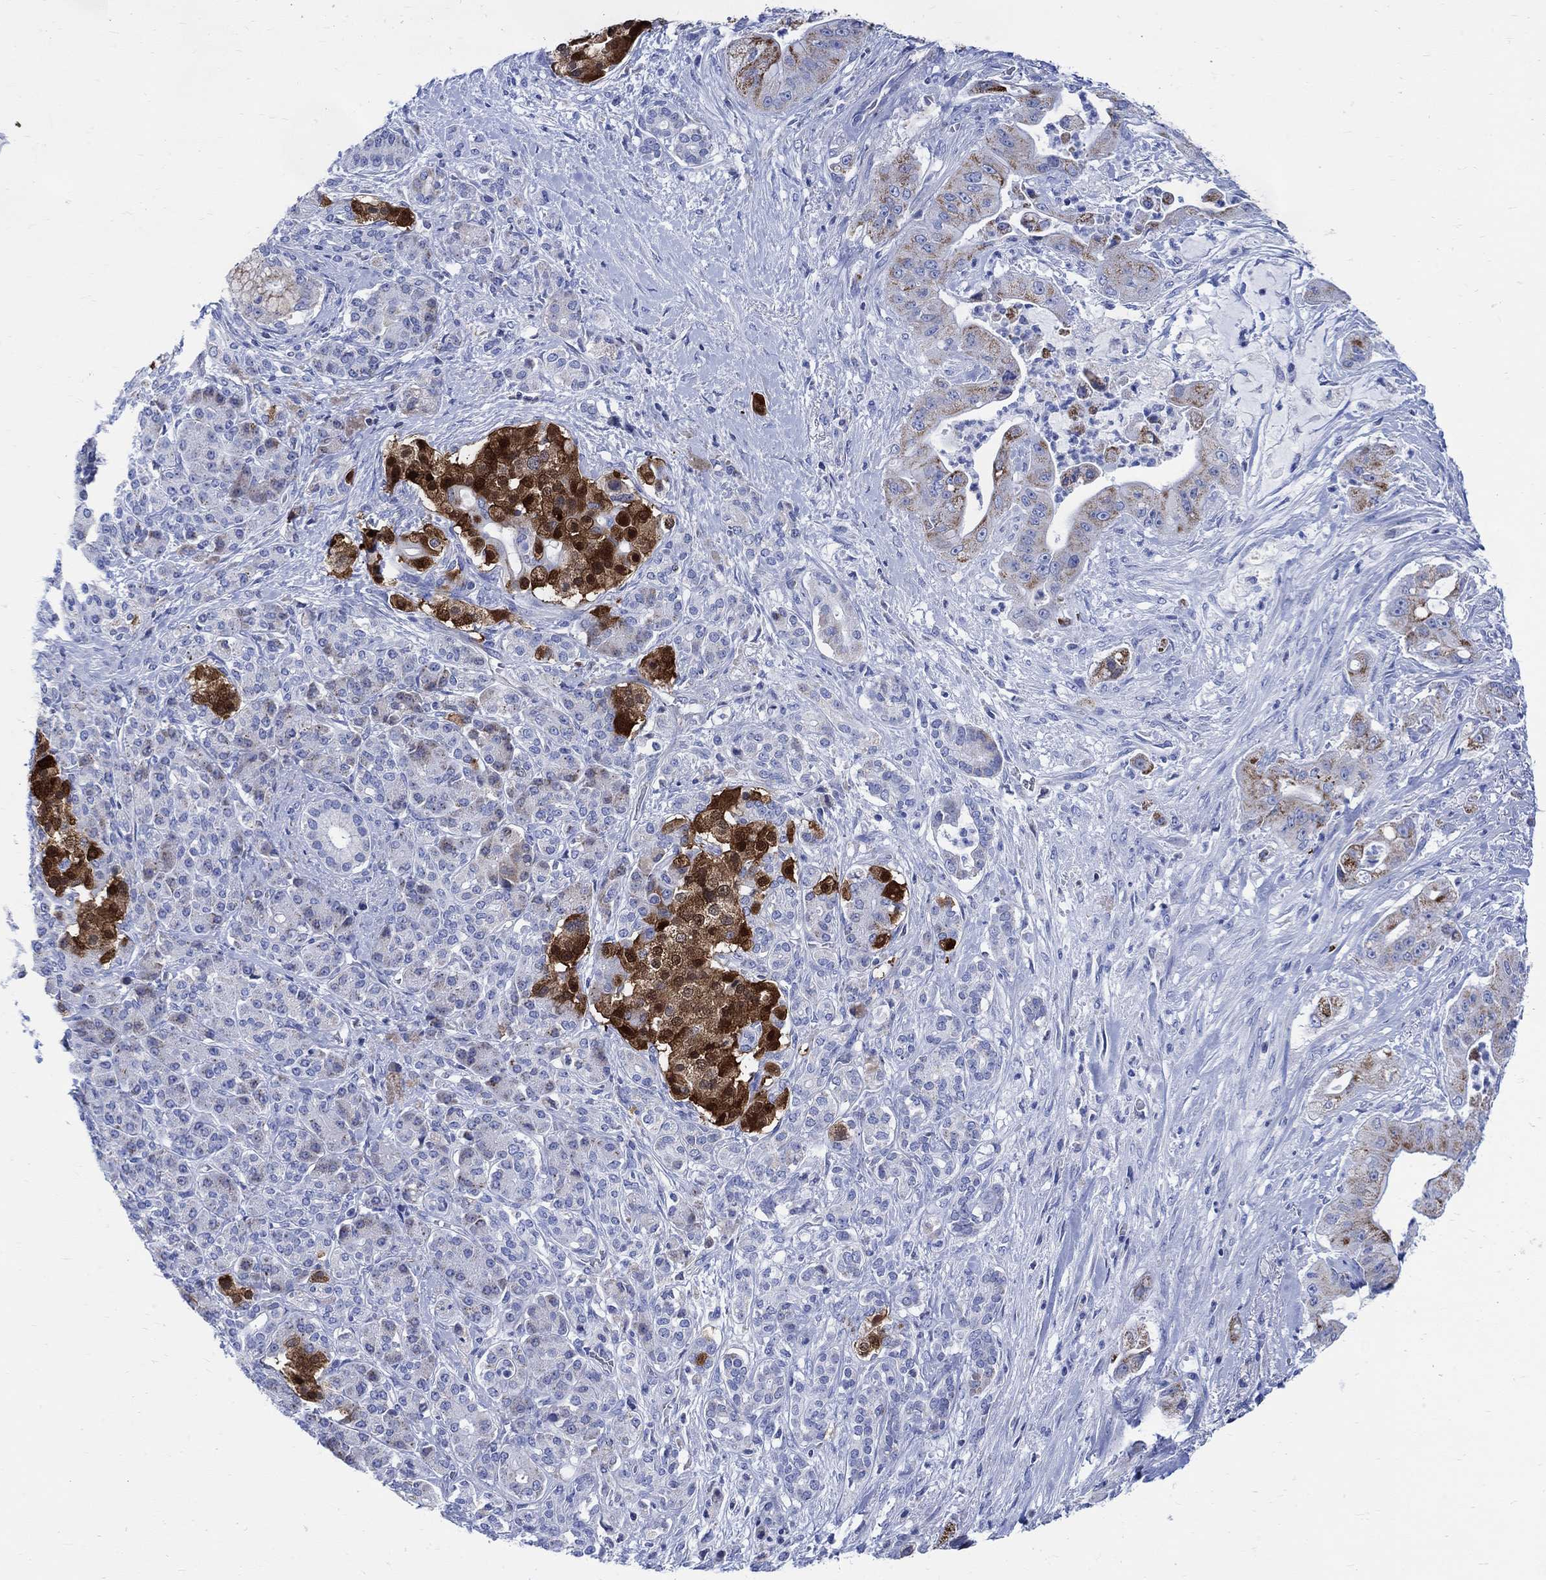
{"staining": {"intensity": "strong", "quantity": "<25%", "location": "cytoplasmic/membranous"}, "tissue": "pancreatic cancer", "cell_type": "Tumor cells", "image_type": "cancer", "snomed": [{"axis": "morphology", "description": "Normal tissue, NOS"}, {"axis": "morphology", "description": "Inflammation, NOS"}, {"axis": "morphology", "description": "Adenocarcinoma, NOS"}, {"axis": "topography", "description": "Pancreas"}], "caption": "Immunohistochemical staining of pancreatic cancer exhibits medium levels of strong cytoplasmic/membranous expression in about <25% of tumor cells.", "gene": "CPLX2", "patient": {"sex": "male", "age": 57}}